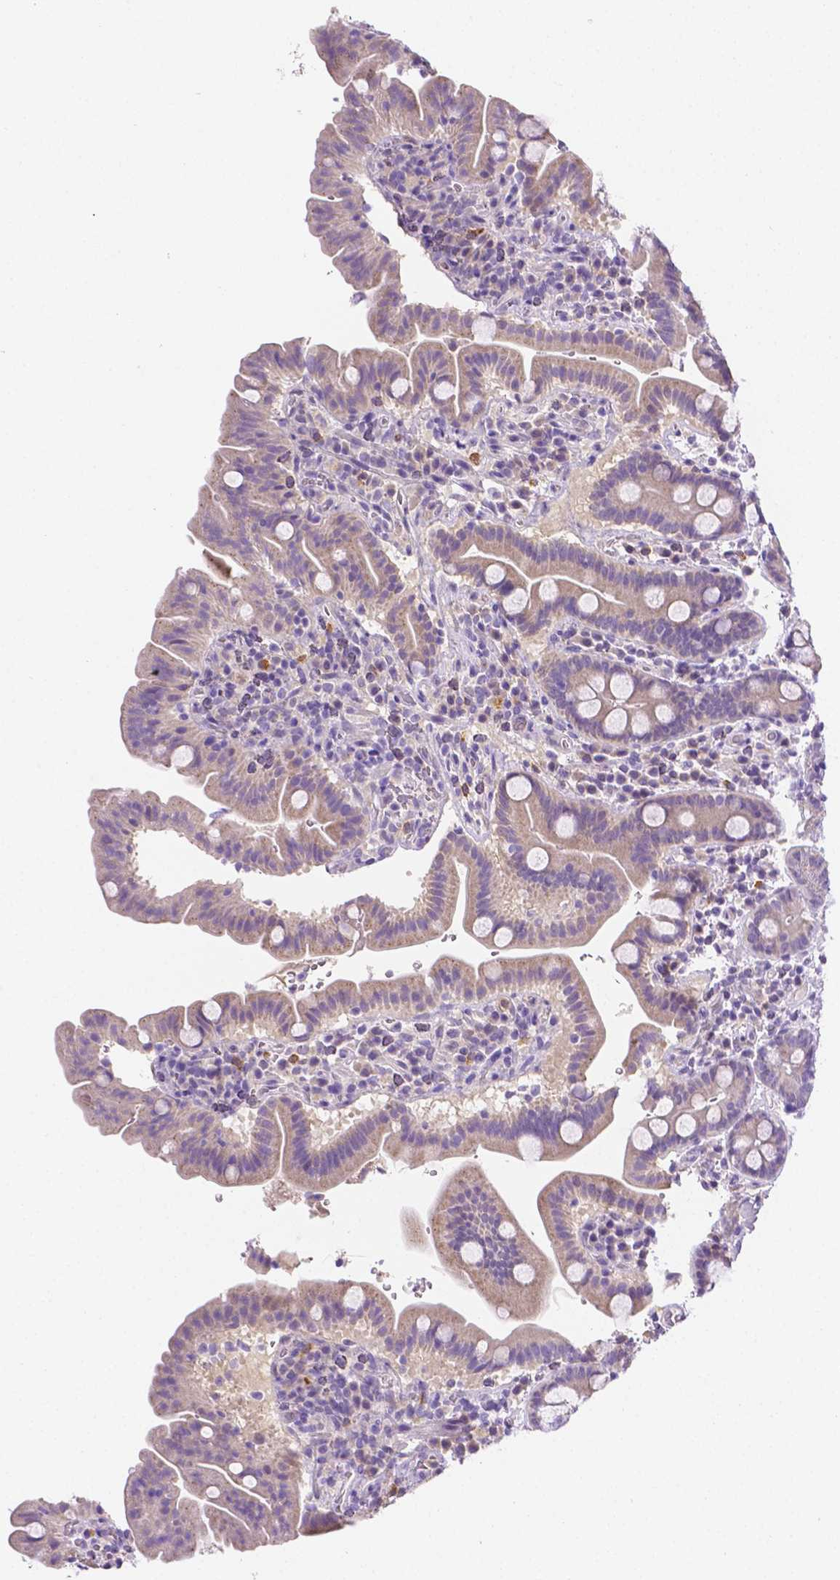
{"staining": {"intensity": "weak", "quantity": "25%-75%", "location": "cytoplasmic/membranous"}, "tissue": "small intestine", "cell_type": "Glandular cells", "image_type": "normal", "snomed": [{"axis": "morphology", "description": "Normal tissue, NOS"}, {"axis": "topography", "description": "Small intestine"}], "caption": "Glandular cells show weak cytoplasmic/membranous expression in about 25%-75% of cells in normal small intestine. The staining was performed using DAB (3,3'-diaminobenzidine), with brown indicating positive protein expression. Nuclei are stained blue with hematoxylin.", "gene": "NXPH2", "patient": {"sex": "male", "age": 26}}